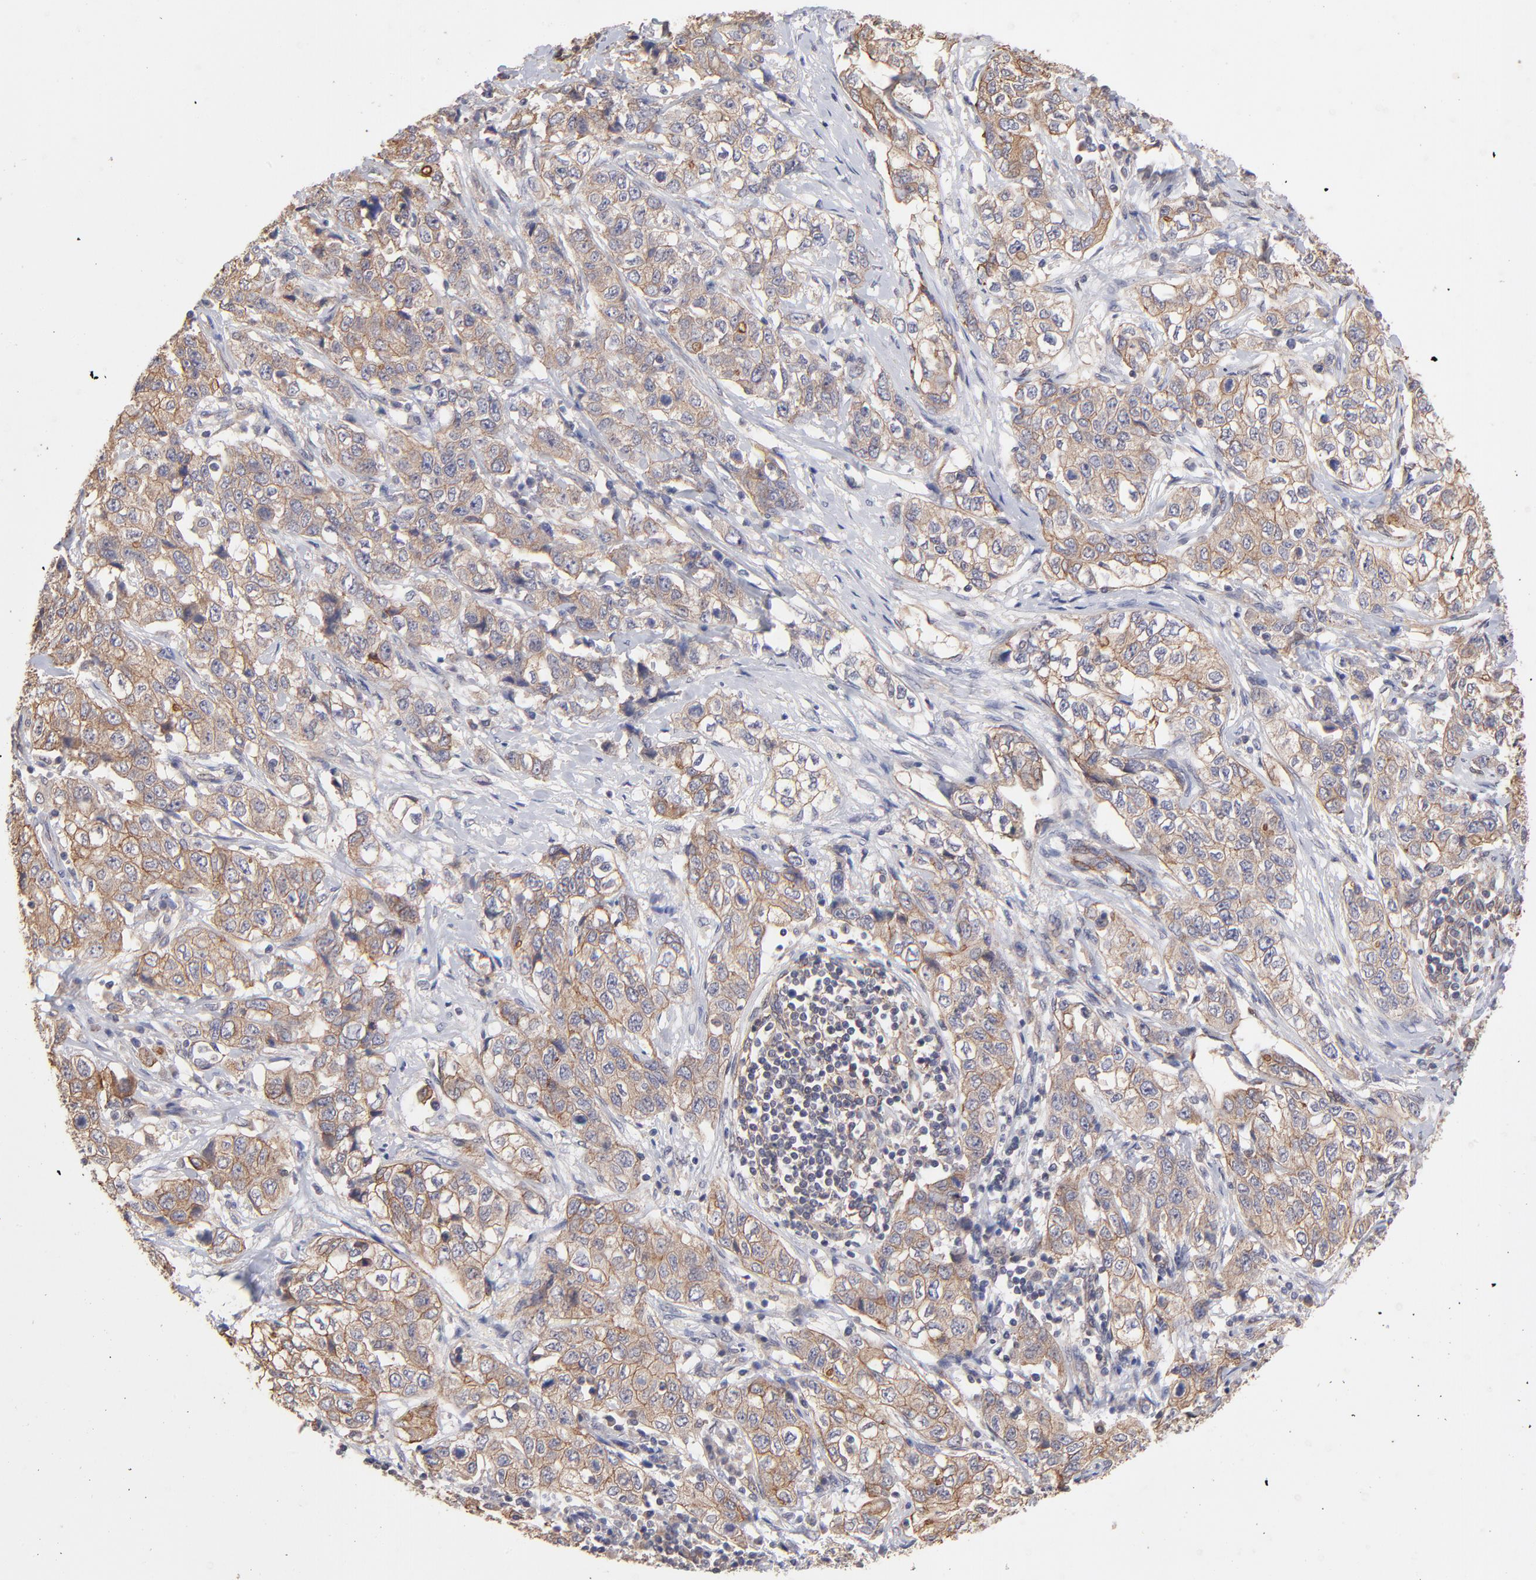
{"staining": {"intensity": "moderate", "quantity": ">75%", "location": "cytoplasmic/membranous"}, "tissue": "stomach cancer", "cell_type": "Tumor cells", "image_type": "cancer", "snomed": [{"axis": "morphology", "description": "Adenocarcinoma, NOS"}, {"axis": "topography", "description": "Stomach"}], "caption": "This image displays IHC staining of stomach adenocarcinoma, with medium moderate cytoplasmic/membranous staining in about >75% of tumor cells.", "gene": "STAP2", "patient": {"sex": "male", "age": 48}}